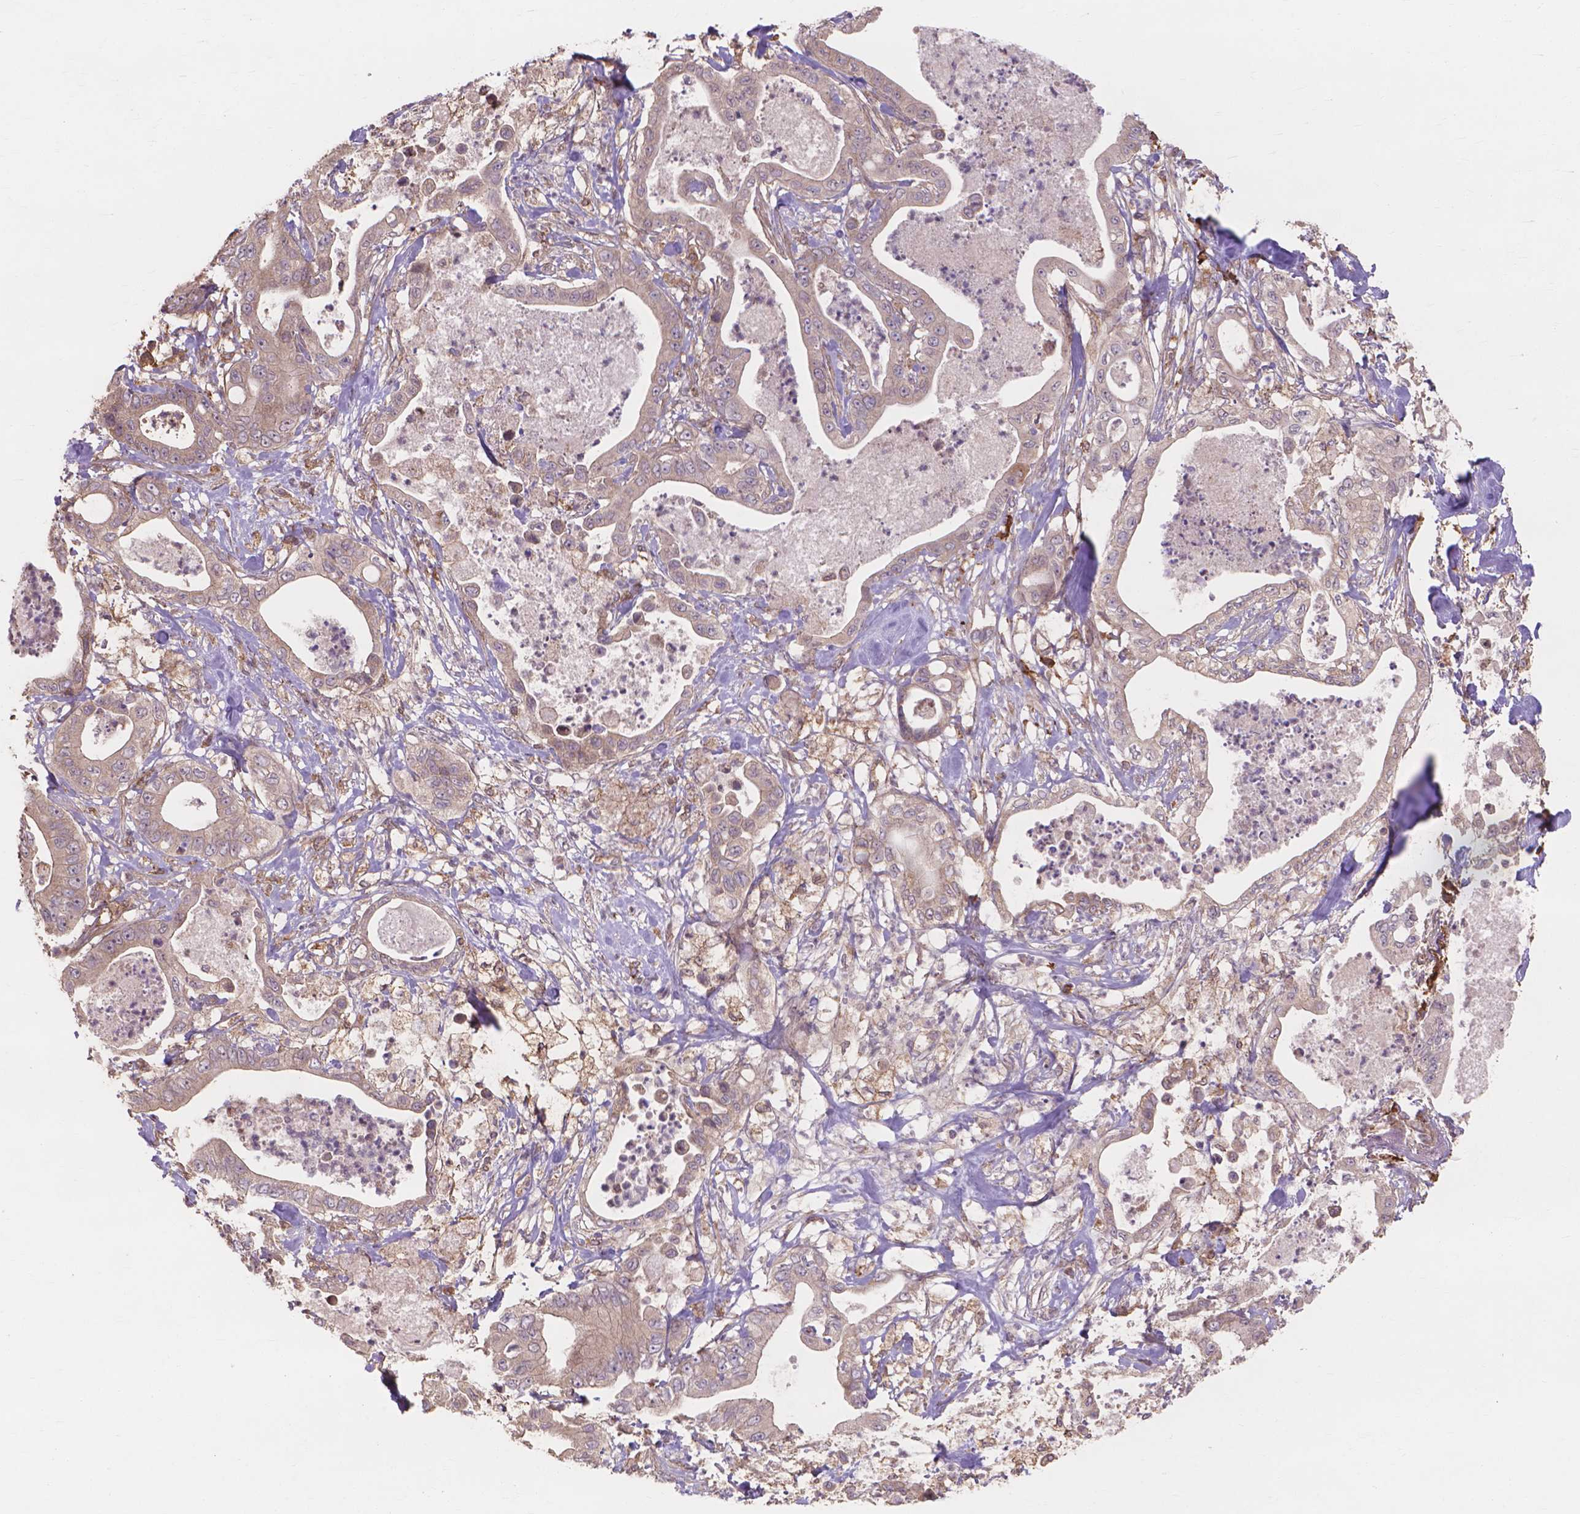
{"staining": {"intensity": "weak", "quantity": ">75%", "location": "cytoplasmic/membranous"}, "tissue": "pancreatic cancer", "cell_type": "Tumor cells", "image_type": "cancer", "snomed": [{"axis": "morphology", "description": "Adenocarcinoma, NOS"}, {"axis": "topography", "description": "Pancreas"}], "caption": "This histopathology image demonstrates immunohistochemistry staining of human pancreatic cancer, with low weak cytoplasmic/membranous staining in approximately >75% of tumor cells.", "gene": "TAB2", "patient": {"sex": "male", "age": 71}}